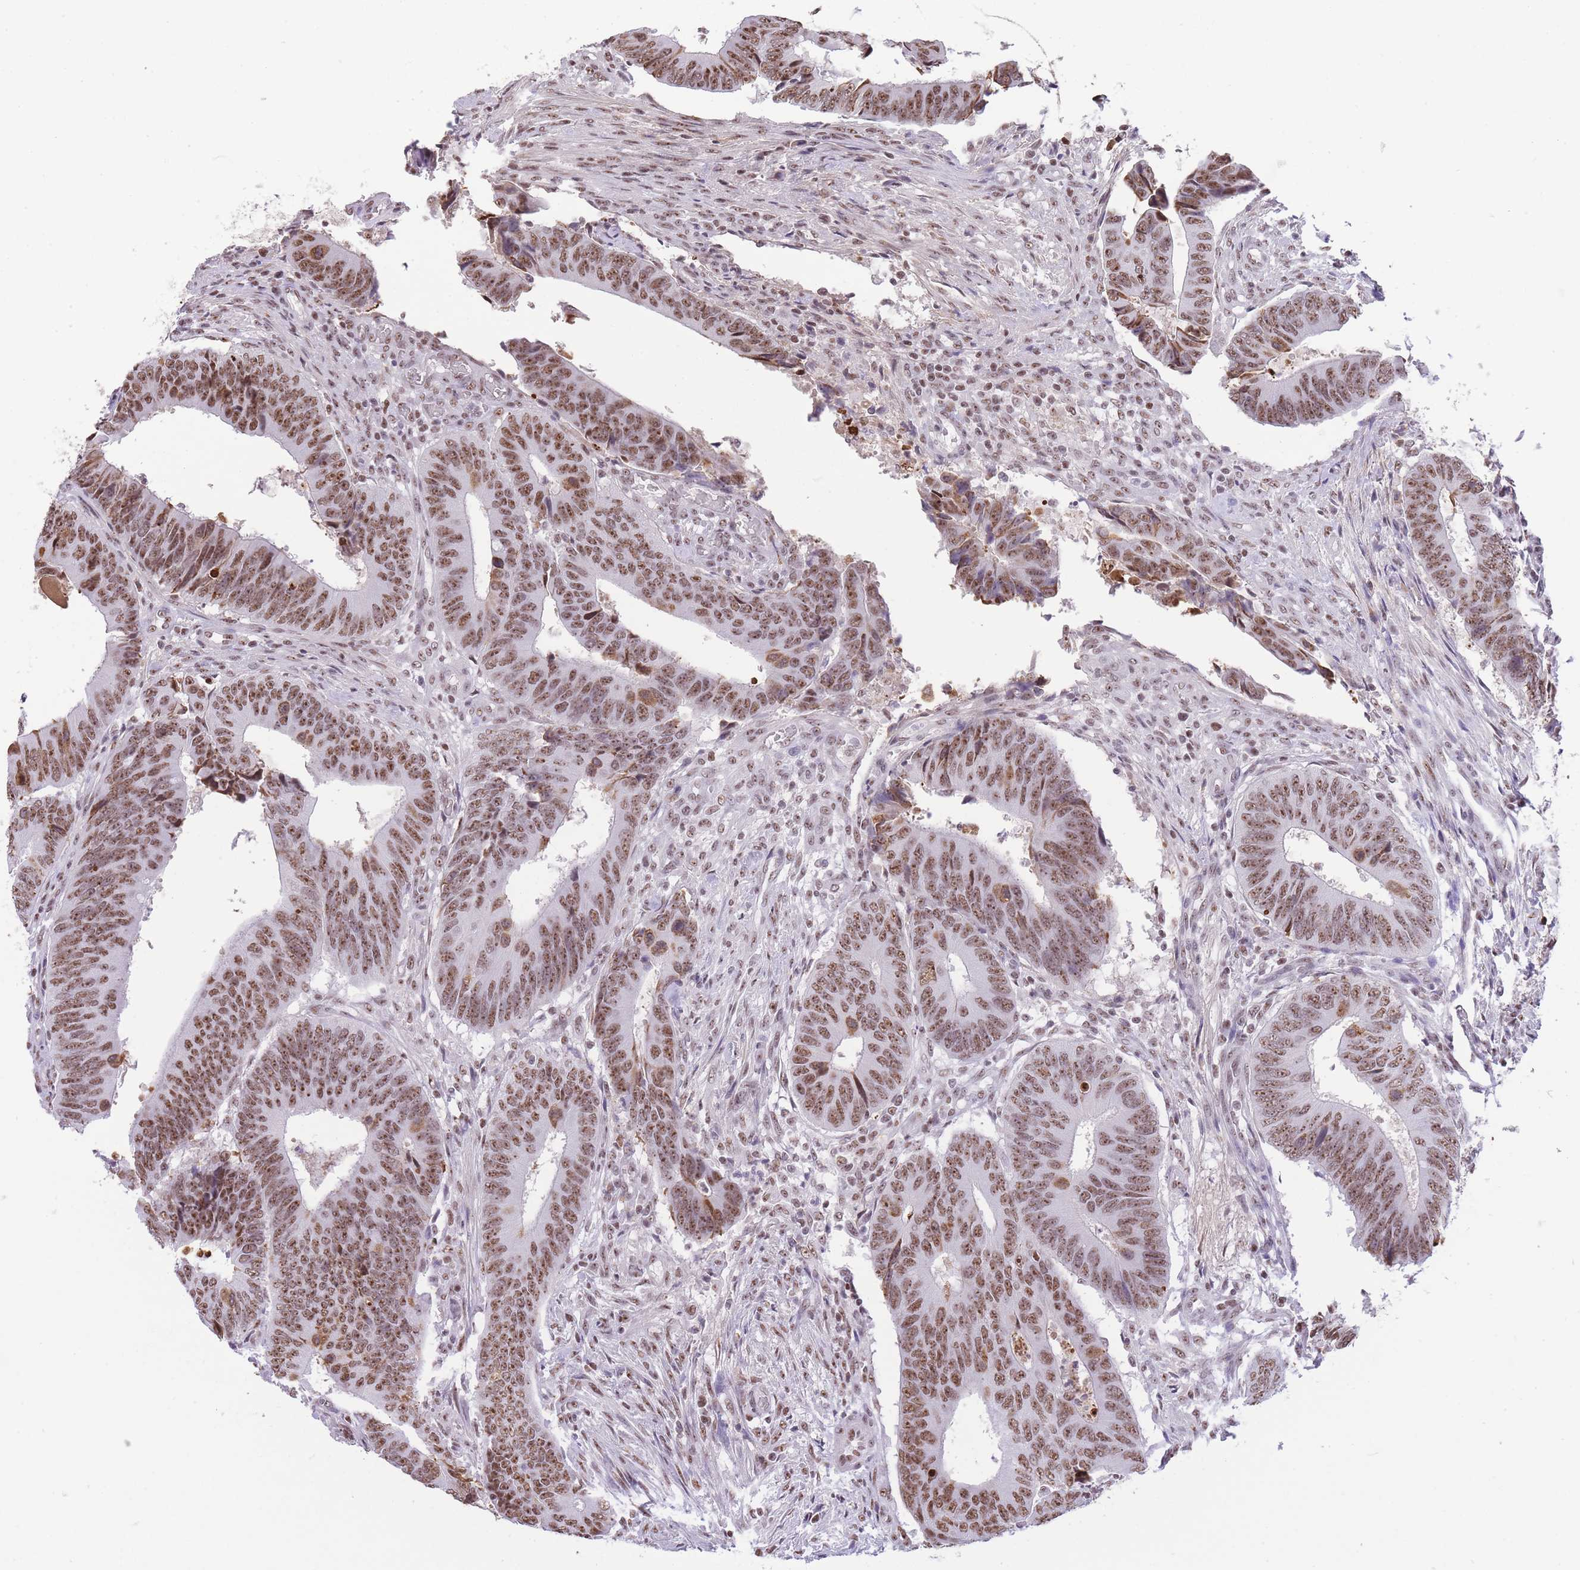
{"staining": {"intensity": "moderate", "quantity": ">75%", "location": "nuclear"}, "tissue": "colorectal cancer", "cell_type": "Tumor cells", "image_type": "cancer", "snomed": [{"axis": "morphology", "description": "Adenocarcinoma, NOS"}, {"axis": "topography", "description": "Colon"}], "caption": "Protein staining of colorectal cancer tissue reveals moderate nuclear staining in approximately >75% of tumor cells.", "gene": "EVC2", "patient": {"sex": "male", "age": 87}}